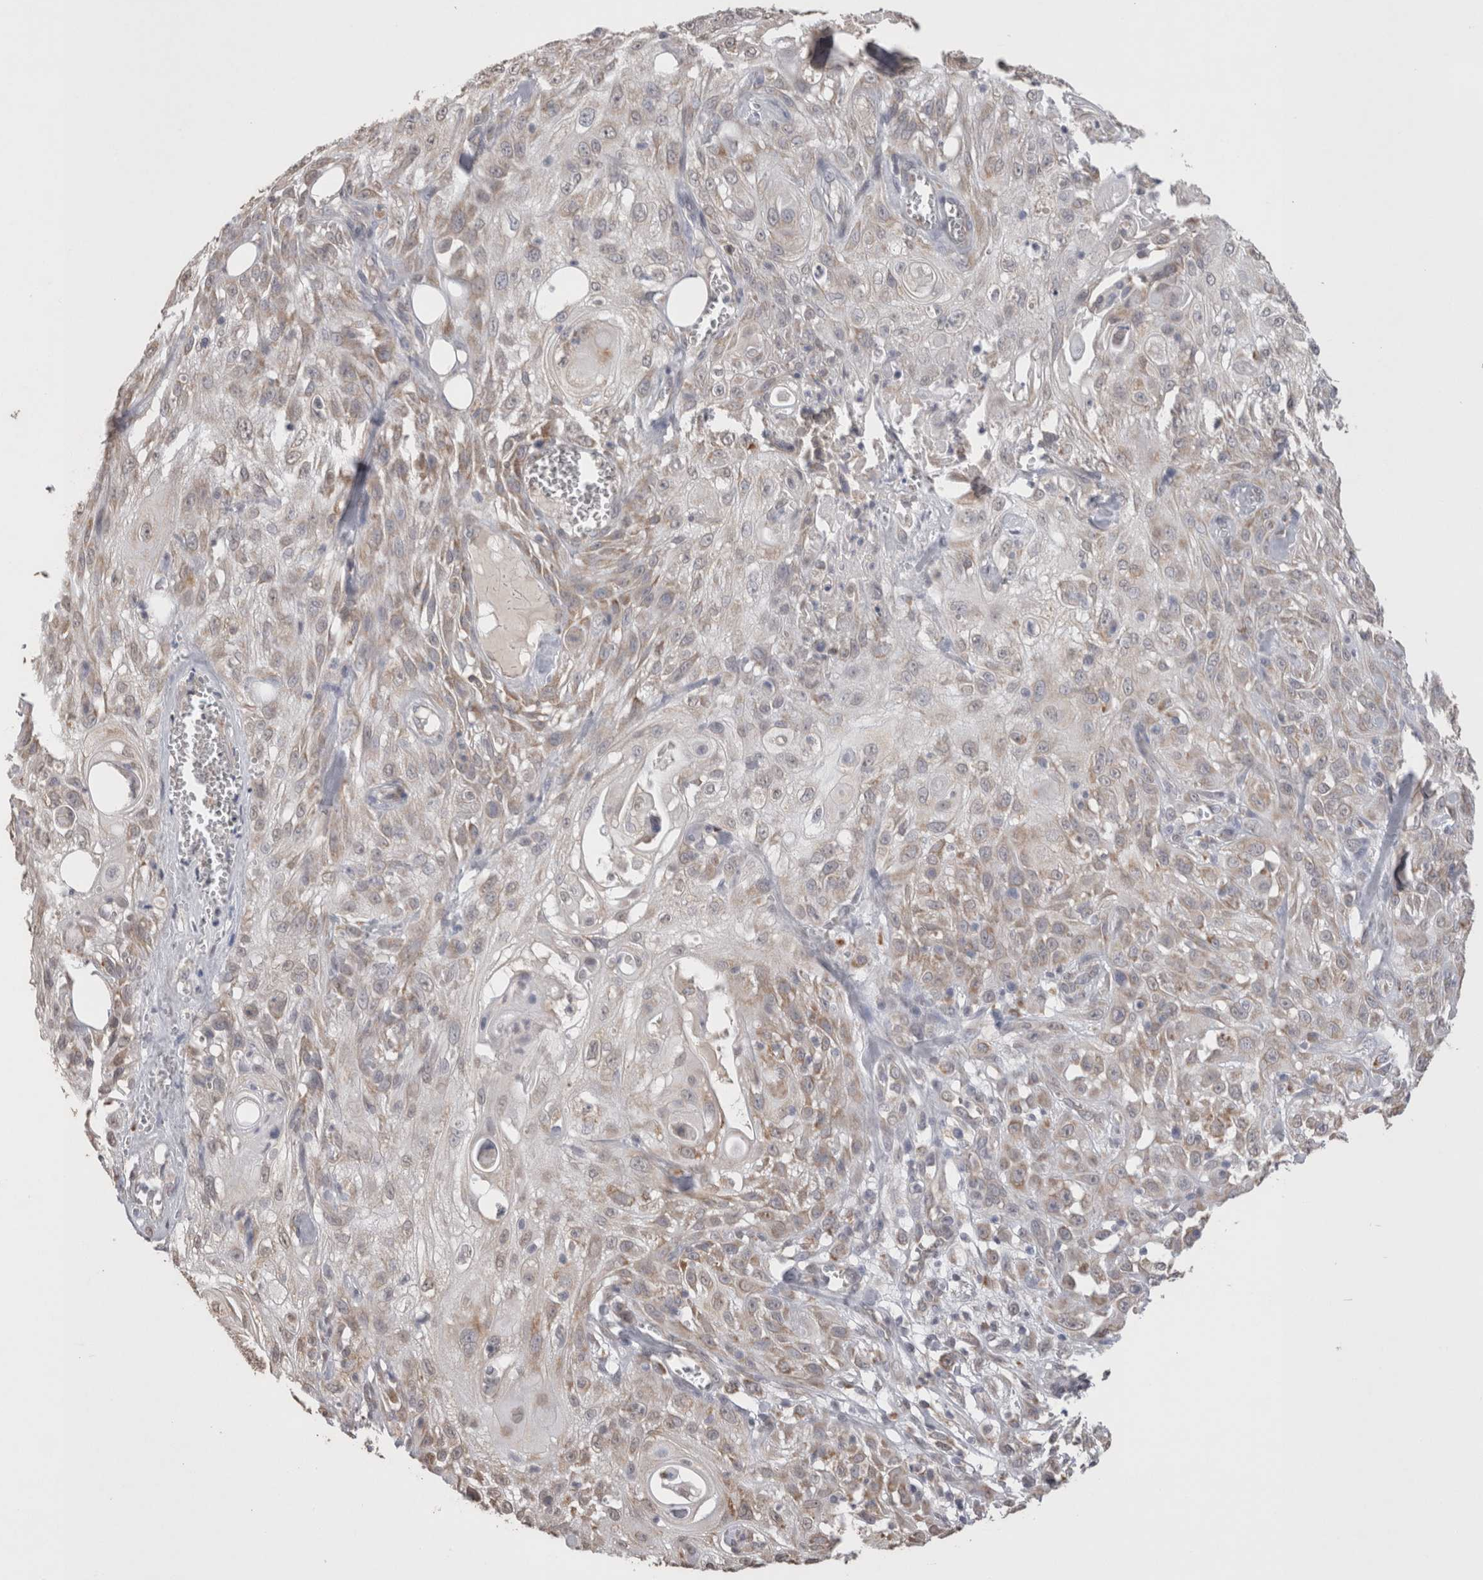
{"staining": {"intensity": "weak", "quantity": "25%-75%", "location": "cytoplasmic/membranous"}, "tissue": "skin cancer", "cell_type": "Tumor cells", "image_type": "cancer", "snomed": [{"axis": "morphology", "description": "Squamous cell carcinoma, NOS"}, {"axis": "topography", "description": "Skin"}], "caption": "Brown immunohistochemical staining in human skin squamous cell carcinoma displays weak cytoplasmic/membranous positivity in about 25%-75% of tumor cells.", "gene": "NOMO1", "patient": {"sex": "male", "age": 75}}